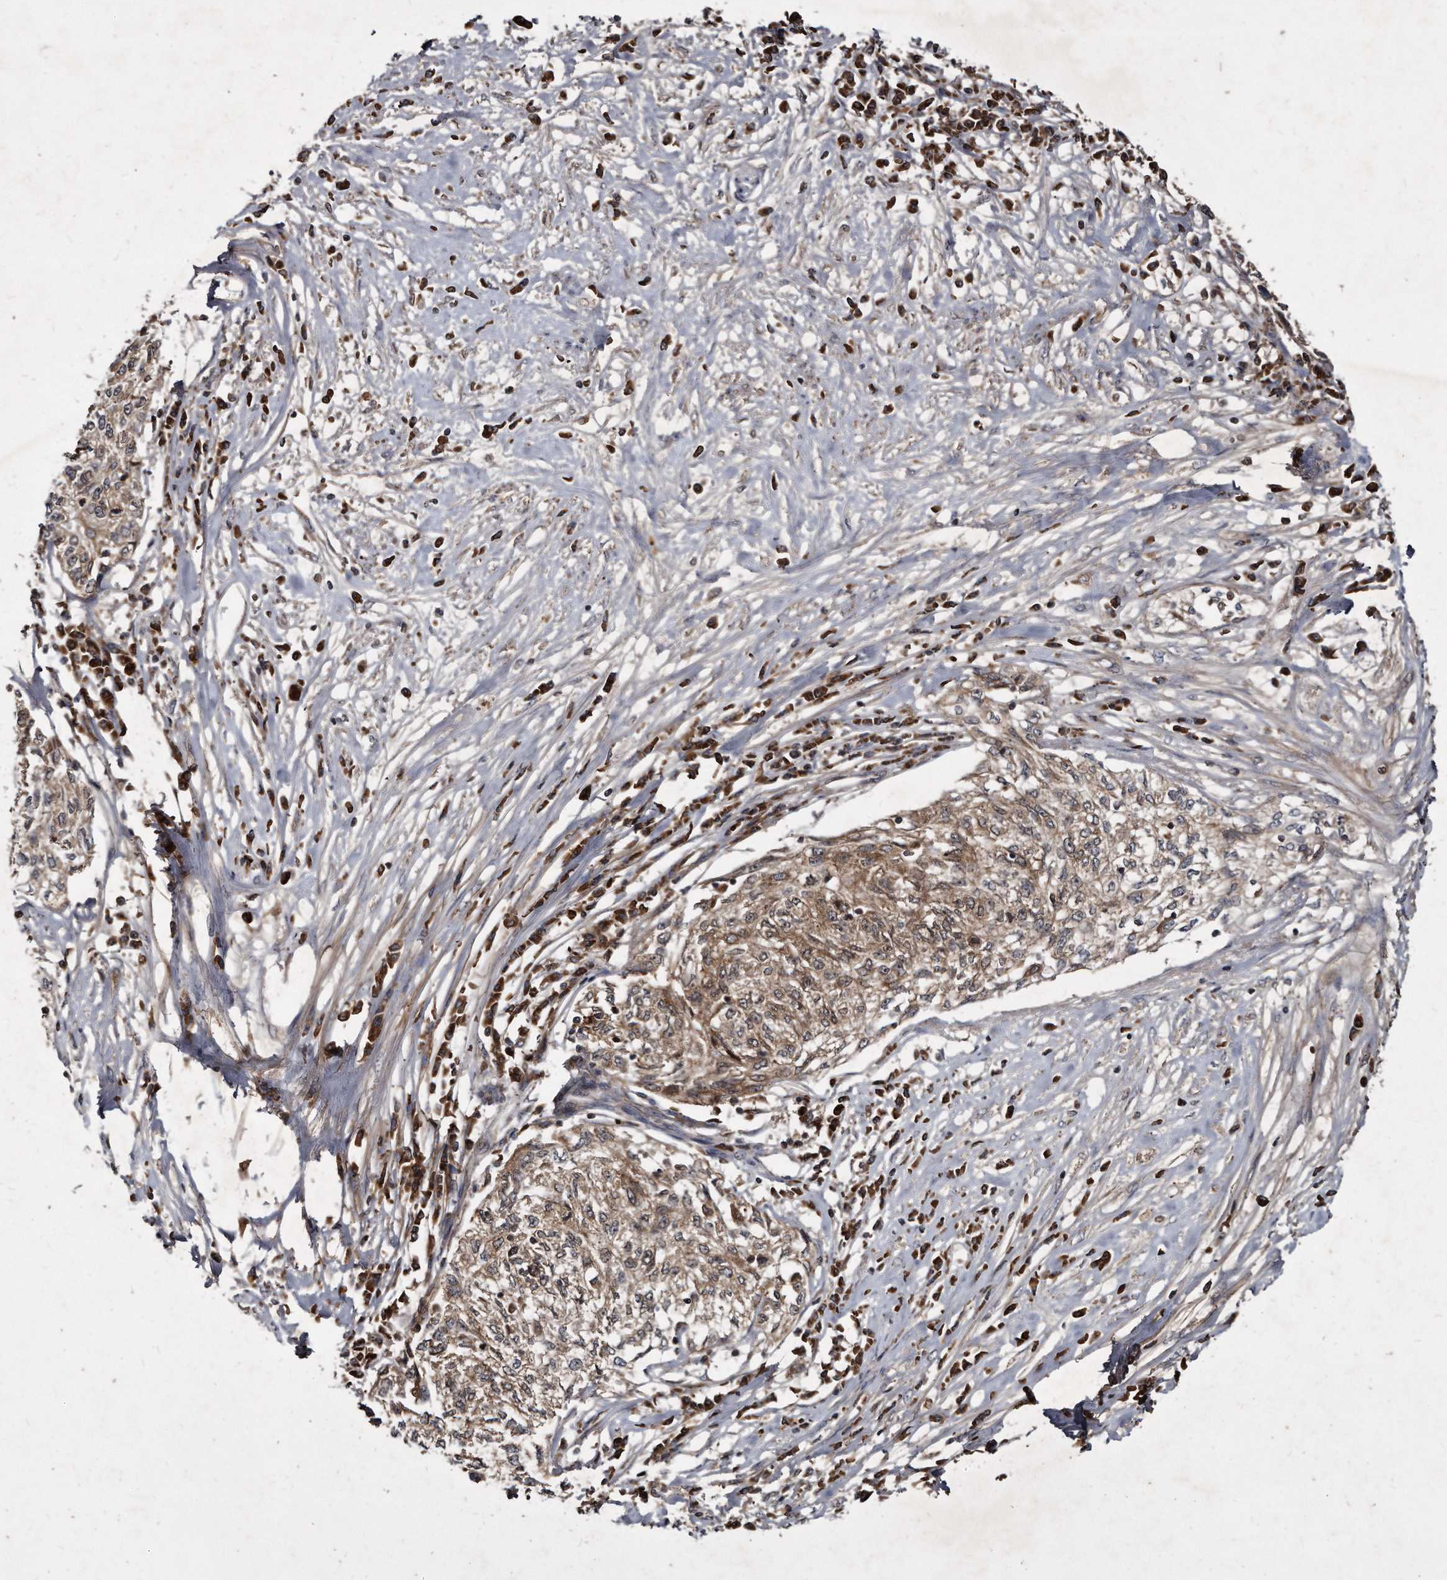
{"staining": {"intensity": "moderate", "quantity": ">75%", "location": "cytoplasmic/membranous"}, "tissue": "cervical cancer", "cell_type": "Tumor cells", "image_type": "cancer", "snomed": [{"axis": "morphology", "description": "Squamous cell carcinoma, NOS"}, {"axis": "topography", "description": "Cervix"}], "caption": "Immunohistochemical staining of human cervical squamous cell carcinoma shows medium levels of moderate cytoplasmic/membranous protein staining in about >75% of tumor cells. (Stains: DAB (3,3'-diaminobenzidine) in brown, nuclei in blue, Microscopy: brightfield microscopy at high magnification).", "gene": "FAM136A", "patient": {"sex": "female", "age": 57}}